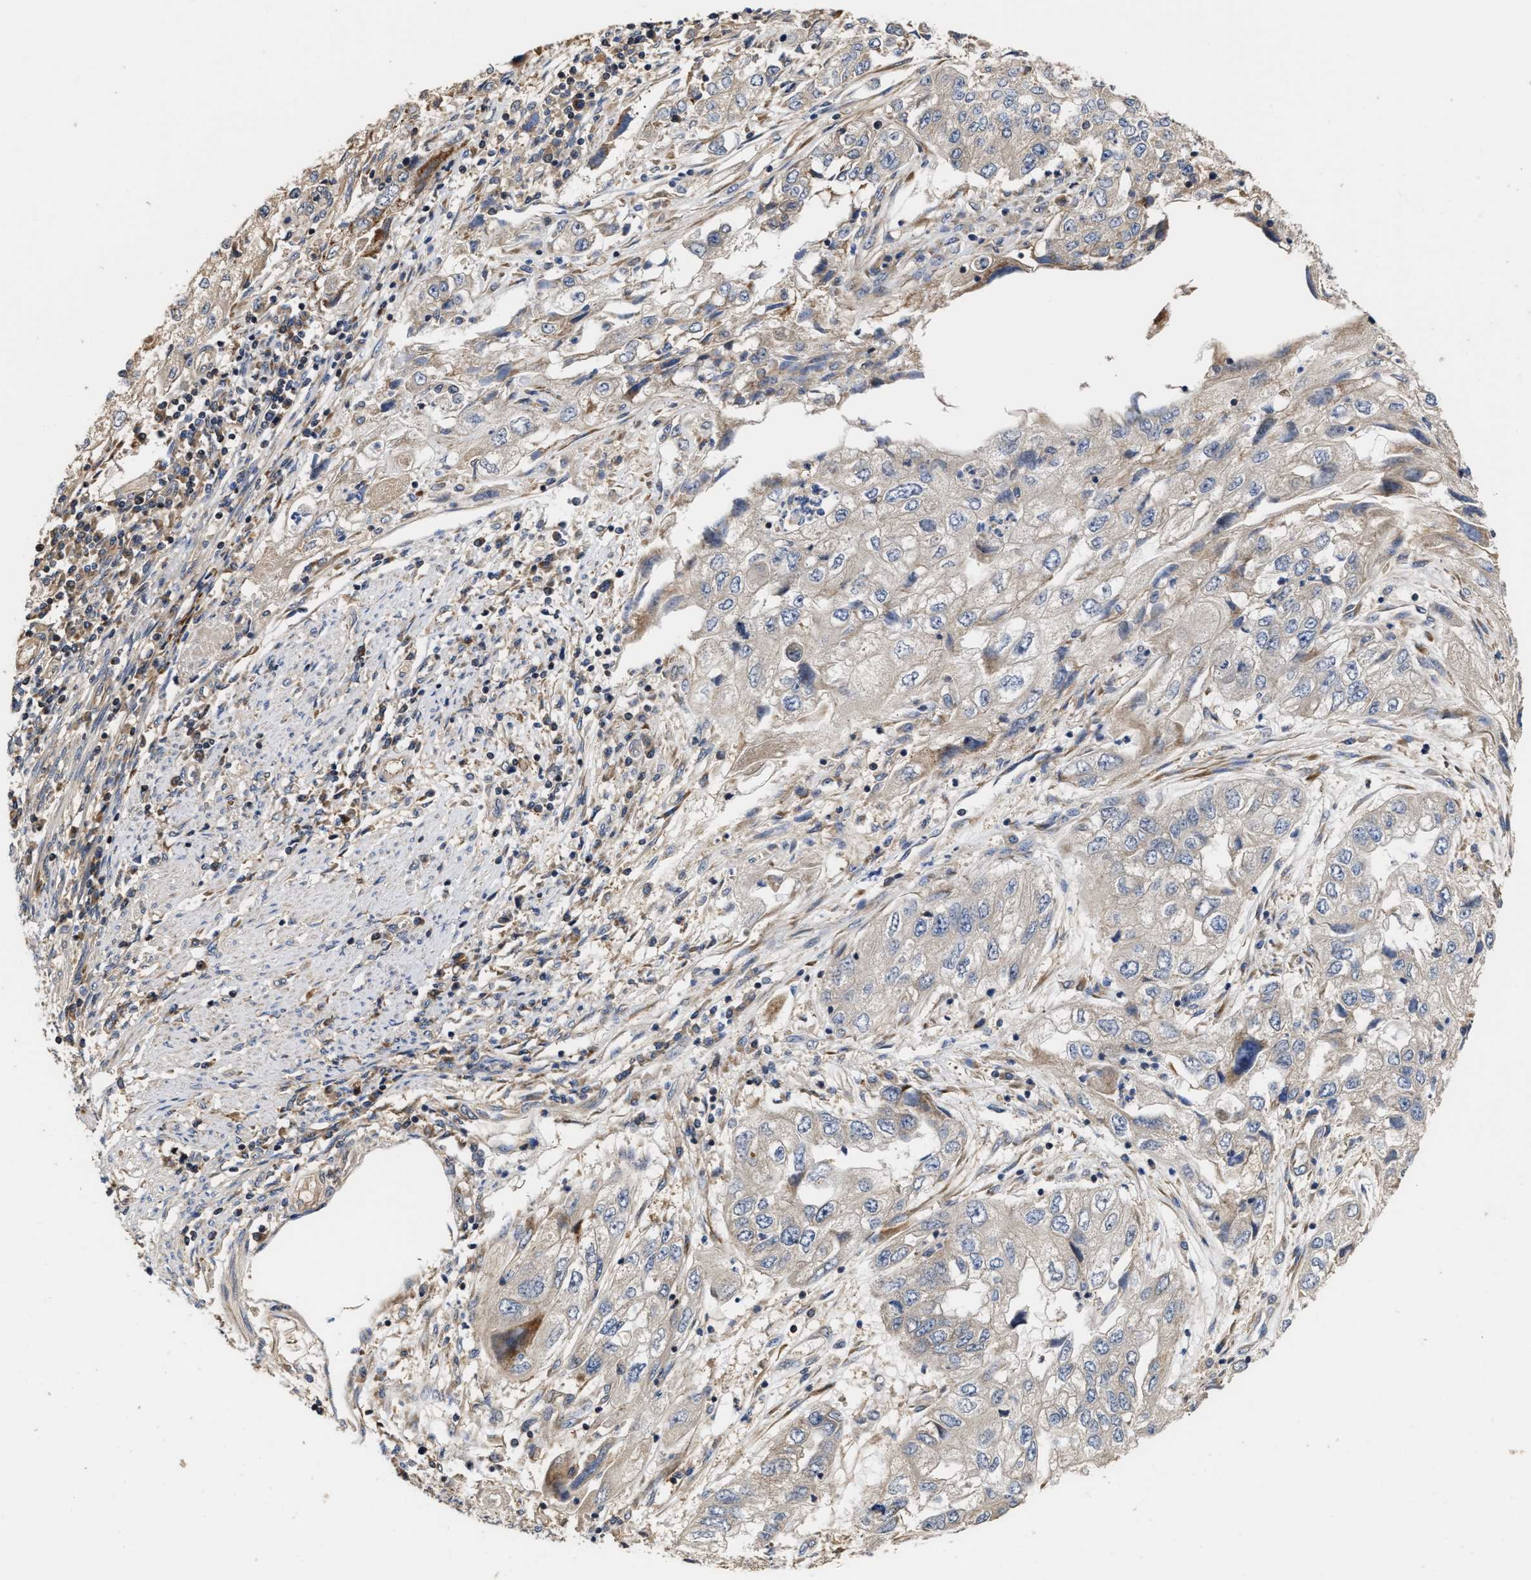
{"staining": {"intensity": "weak", "quantity": "25%-75%", "location": "cytoplasmic/membranous"}, "tissue": "endometrial cancer", "cell_type": "Tumor cells", "image_type": "cancer", "snomed": [{"axis": "morphology", "description": "Adenocarcinoma, NOS"}, {"axis": "topography", "description": "Endometrium"}], "caption": "Tumor cells display low levels of weak cytoplasmic/membranous positivity in approximately 25%-75% of cells in human endometrial cancer (adenocarcinoma). The staining is performed using DAB brown chromogen to label protein expression. The nuclei are counter-stained blue using hematoxylin.", "gene": "CLIP2", "patient": {"sex": "female", "age": 49}}